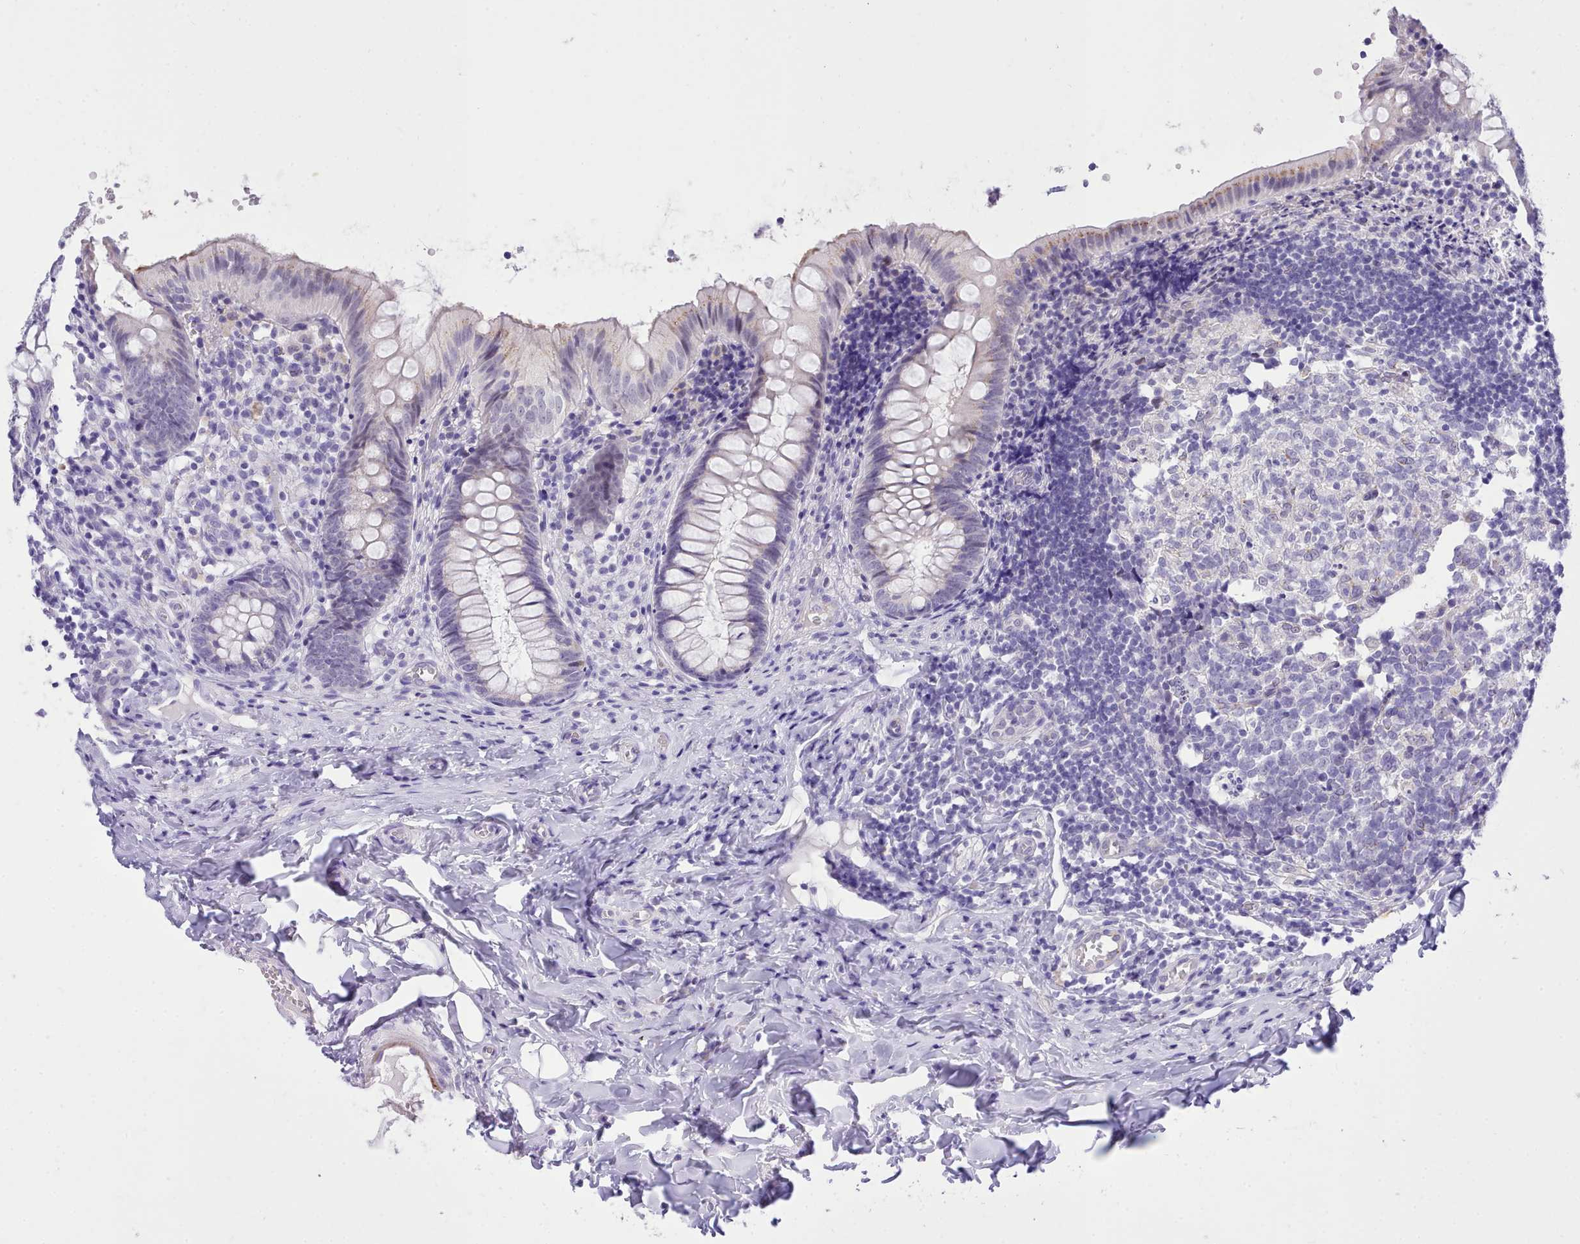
{"staining": {"intensity": "negative", "quantity": "none", "location": "none"}, "tissue": "appendix", "cell_type": "Glandular cells", "image_type": "normal", "snomed": [{"axis": "morphology", "description": "Normal tissue, NOS"}, {"axis": "topography", "description": "Appendix"}], "caption": "Immunohistochemistry (IHC) photomicrograph of unremarkable appendix: appendix stained with DAB displays no significant protein staining in glandular cells. (DAB (3,3'-diaminobenzidine) immunohistochemistry (IHC), high magnification).", "gene": "LRRC37A2", "patient": {"sex": "male", "age": 8}}